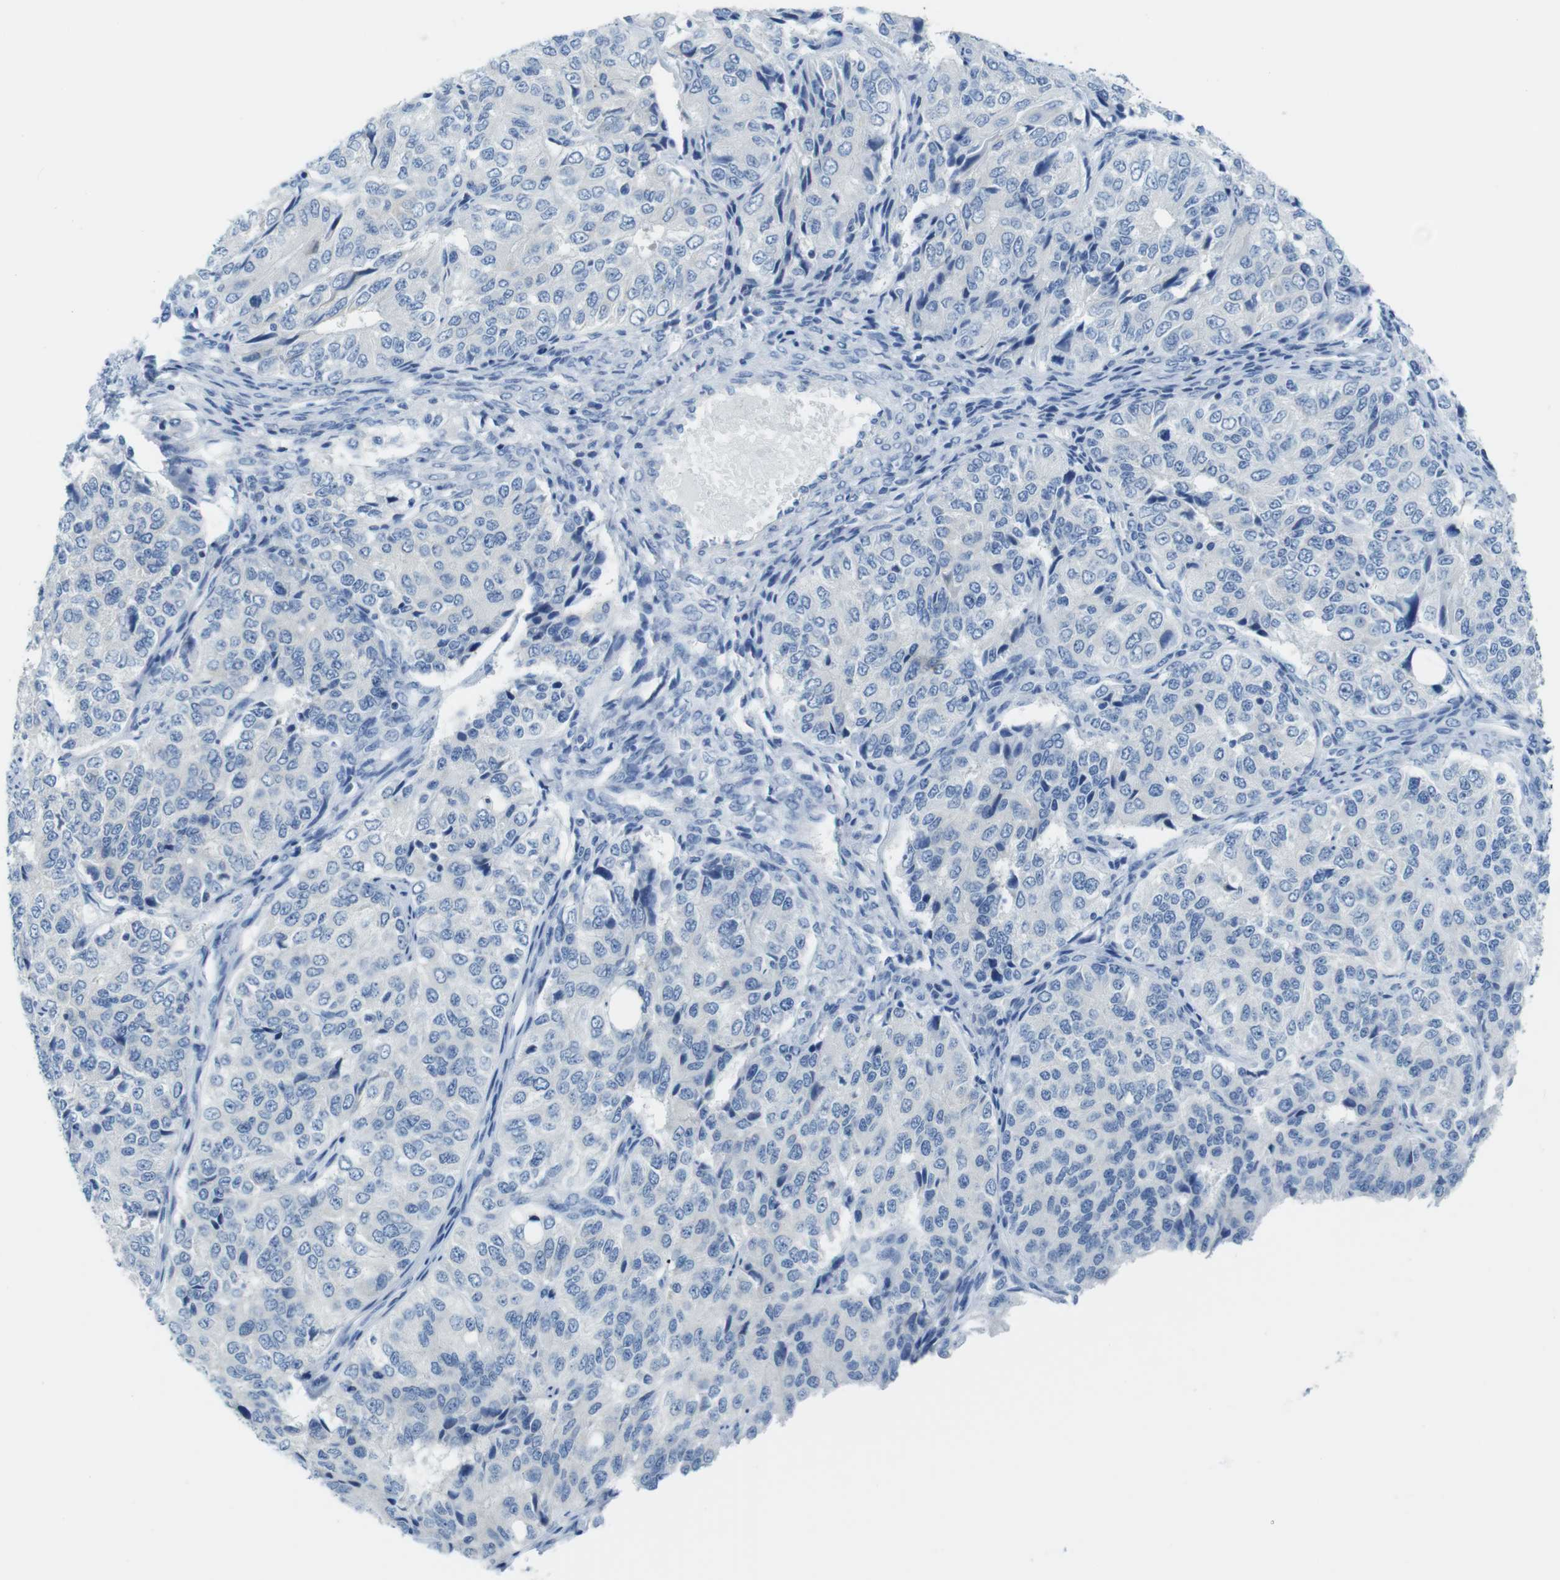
{"staining": {"intensity": "negative", "quantity": "none", "location": "none"}, "tissue": "ovarian cancer", "cell_type": "Tumor cells", "image_type": "cancer", "snomed": [{"axis": "morphology", "description": "Carcinoma, endometroid"}, {"axis": "topography", "description": "Ovary"}], "caption": "Immunohistochemistry photomicrograph of neoplastic tissue: human endometroid carcinoma (ovarian) stained with DAB demonstrates no significant protein expression in tumor cells.", "gene": "ASIC5", "patient": {"sex": "female", "age": 51}}